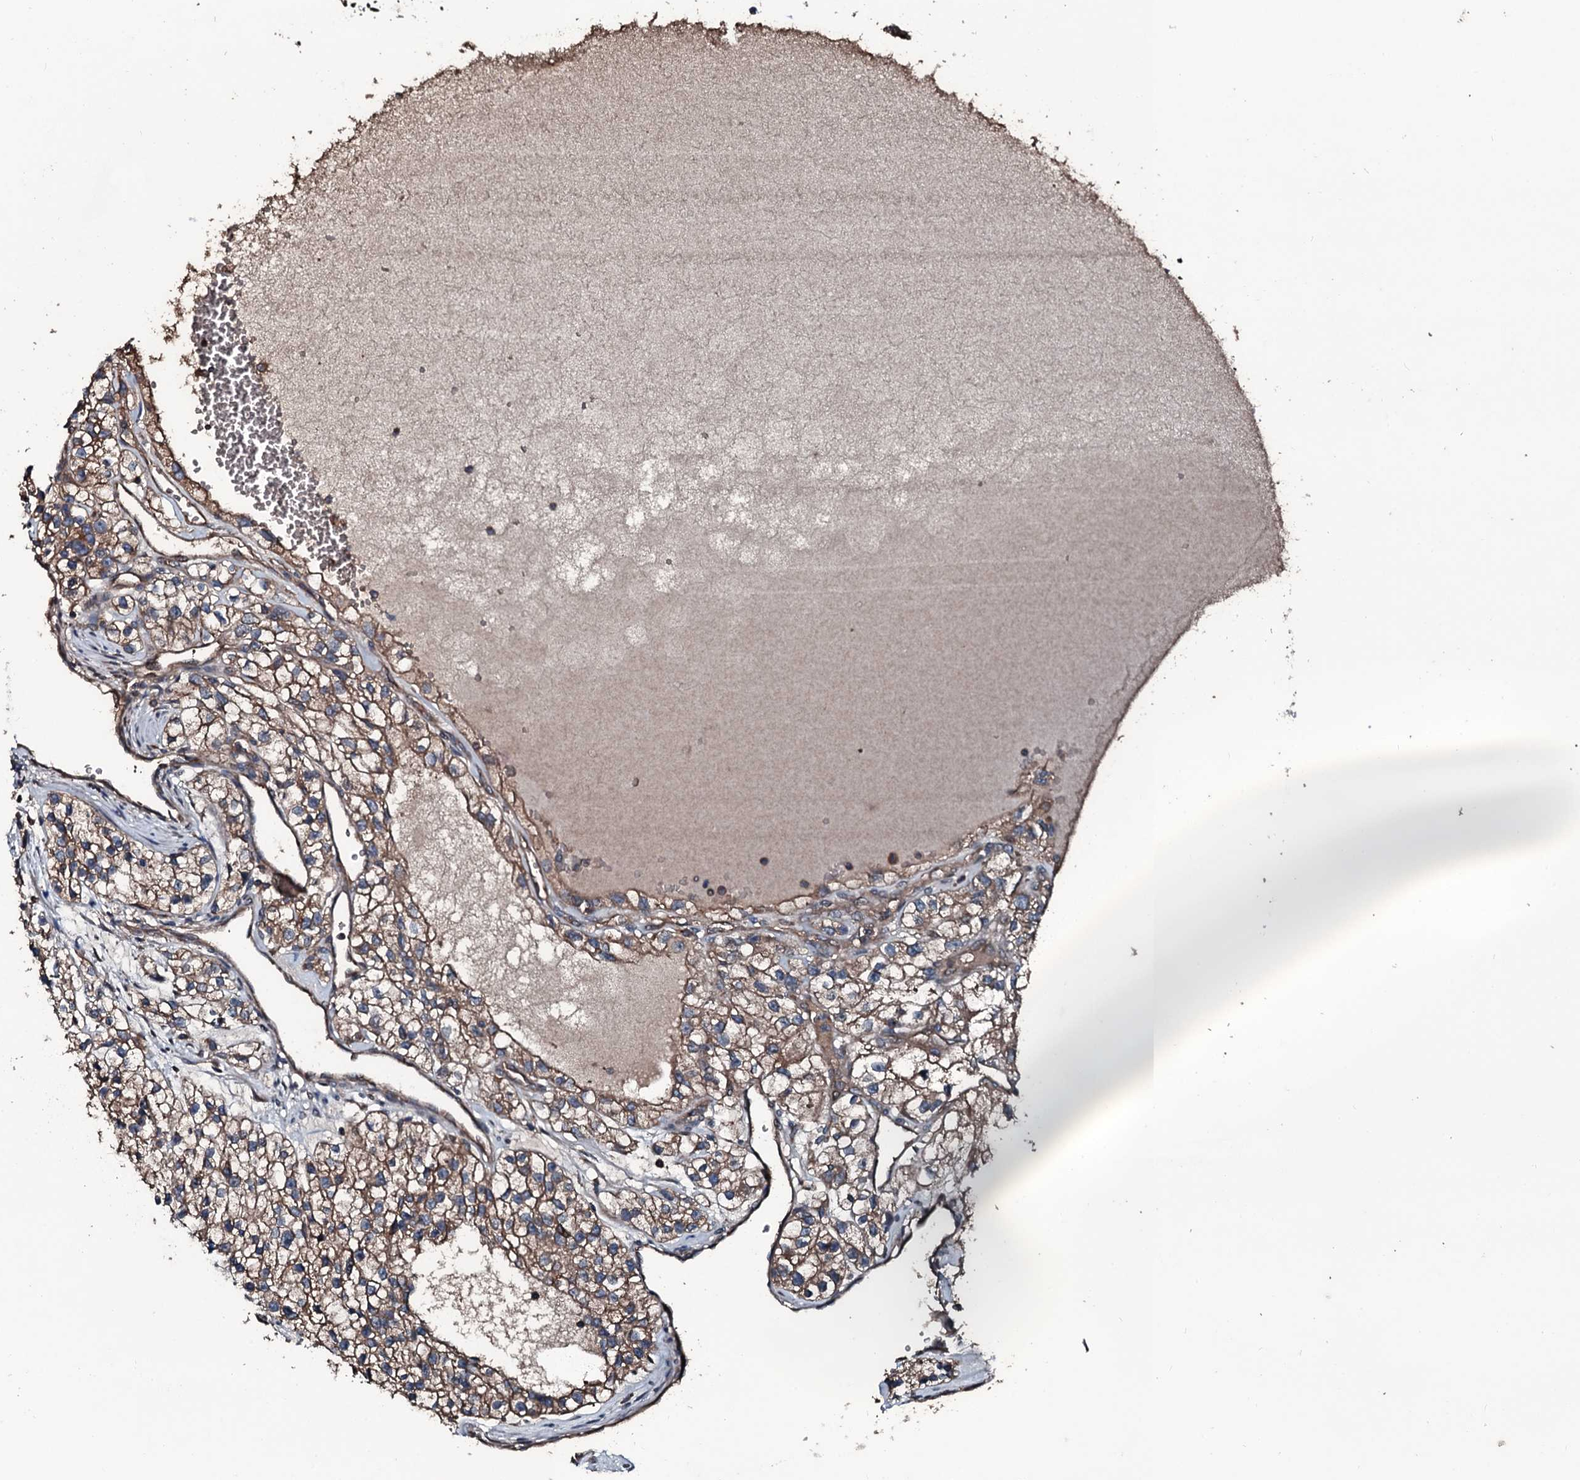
{"staining": {"intensity": "moderate", "quantity": ">75%", "location": "cytoplasmic/membranous"}, "tissue": "renal cancer", "cell_type": "Tumor cells", "image_type": "cancer", "snomed": [{"axis": "morphology", "description": "Adenocarcinoma, NOS"}, {"axis": "topography", "description": "Kidney"}], "caption": "A histopathology image of renal cancer stained for a protein exhibits moderate cytoplasmic/membranous brown staining in tumor cells.", "gene": "AARS1", "patient": {"sex": "female", "age": 57}}